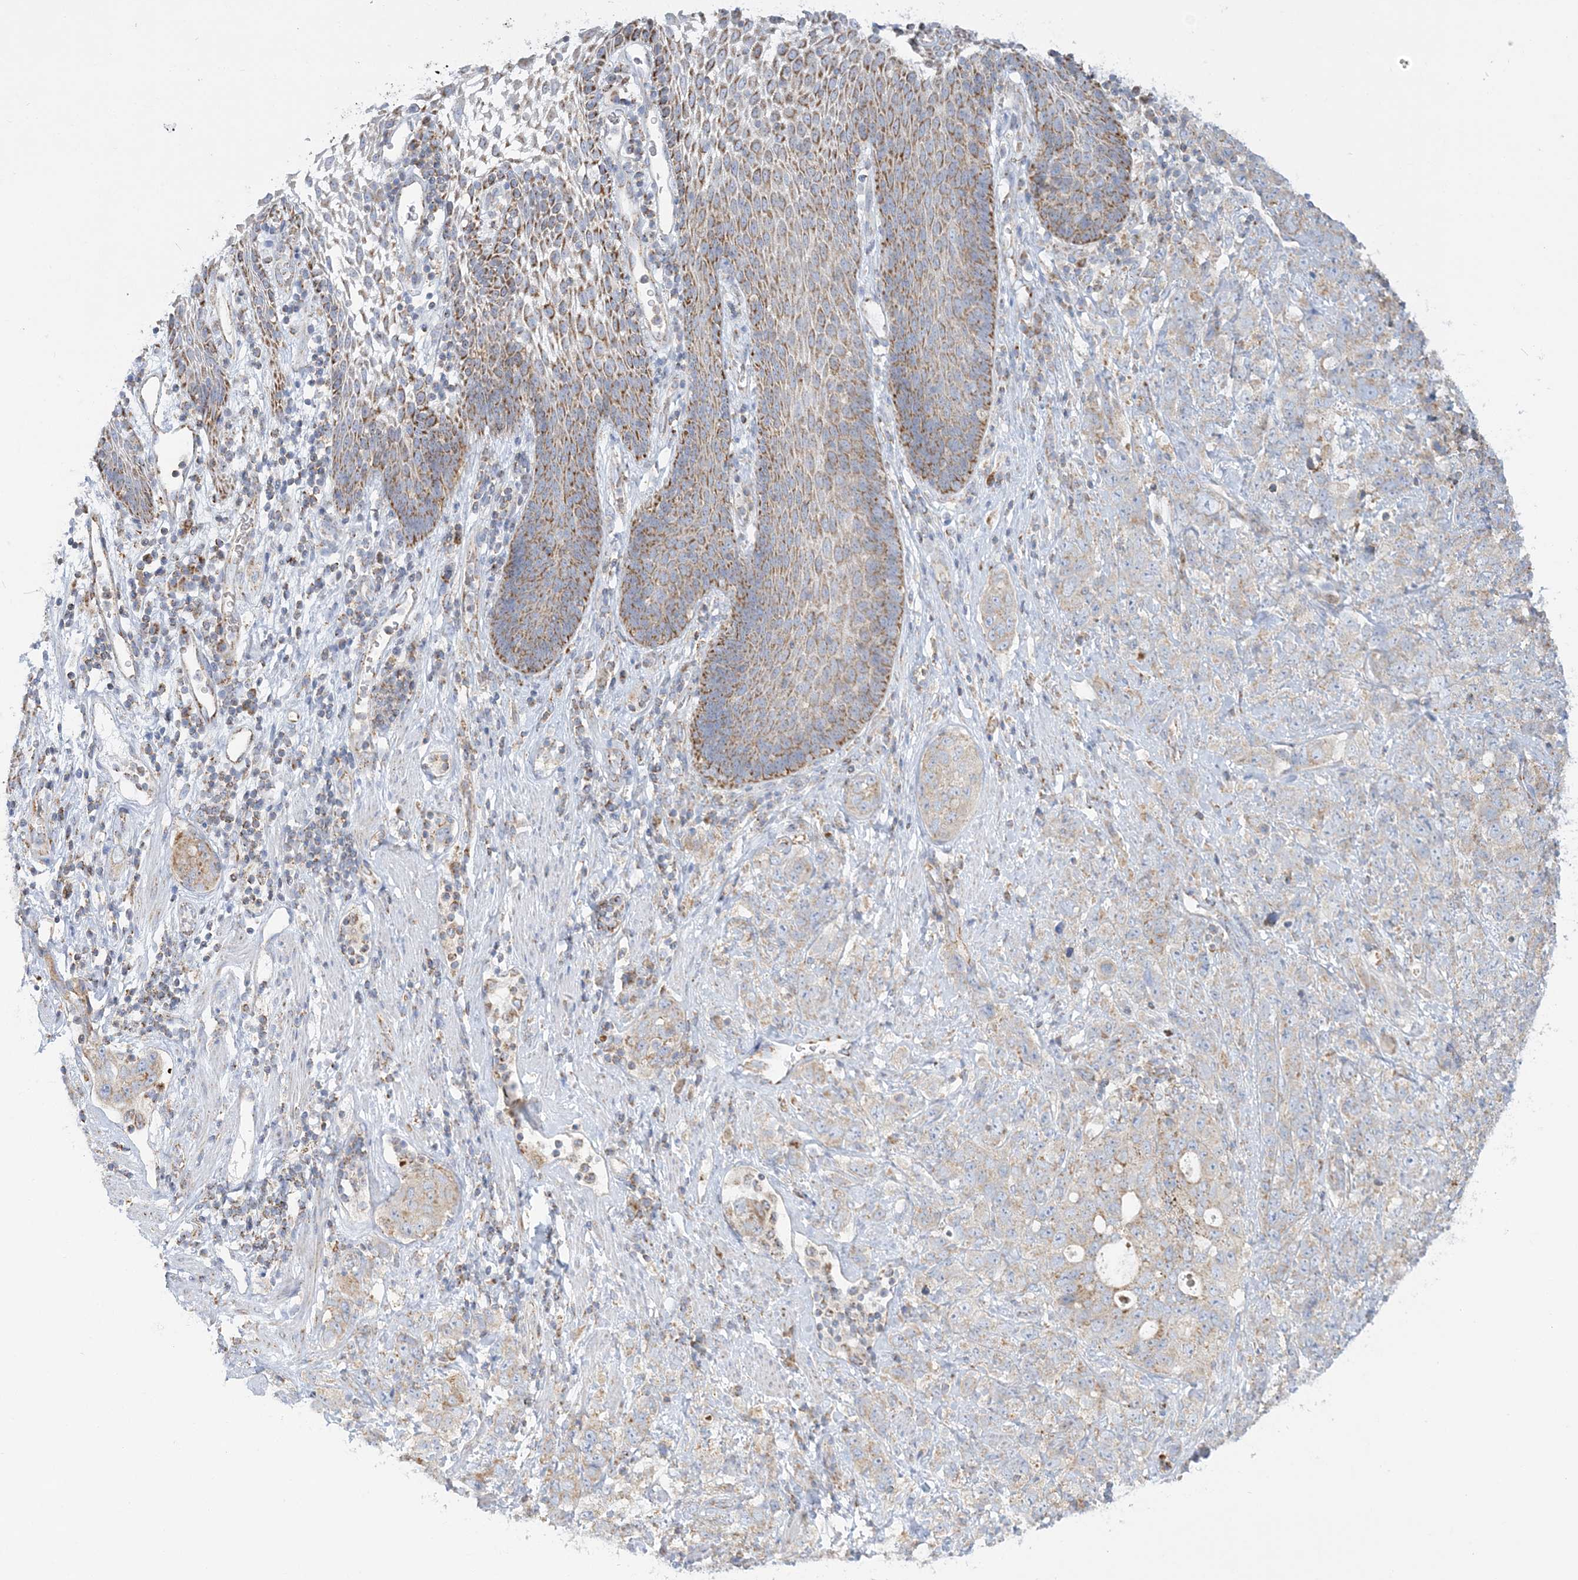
{"staining": {"intensity": "weak", "quantity": "<25%", "location": "cytoplasmic/membranous"}, "tissue": "stomach cancer", "cell_type": "Tumor cells", "image_type": "cancer", "snomed": [{"axis": "morphology", "description": "Adenocarcinoma, NOS"}, {"axis": "topography", "description": "Stomach"}], "caption": "This histopathology image is of stomach adenocarcinoma stained with IHC to label a protein in brown with the nuclei are counter-stained blue. There is no expression in tumor cells. The staining was performed using DAB to visualize the protein expression in brown, while the nuclei were stained in blue with hematoxylin (Magnification: 20x).", "gene": "TBC1D14", "patient": {"sex": "male", "age": 48}}